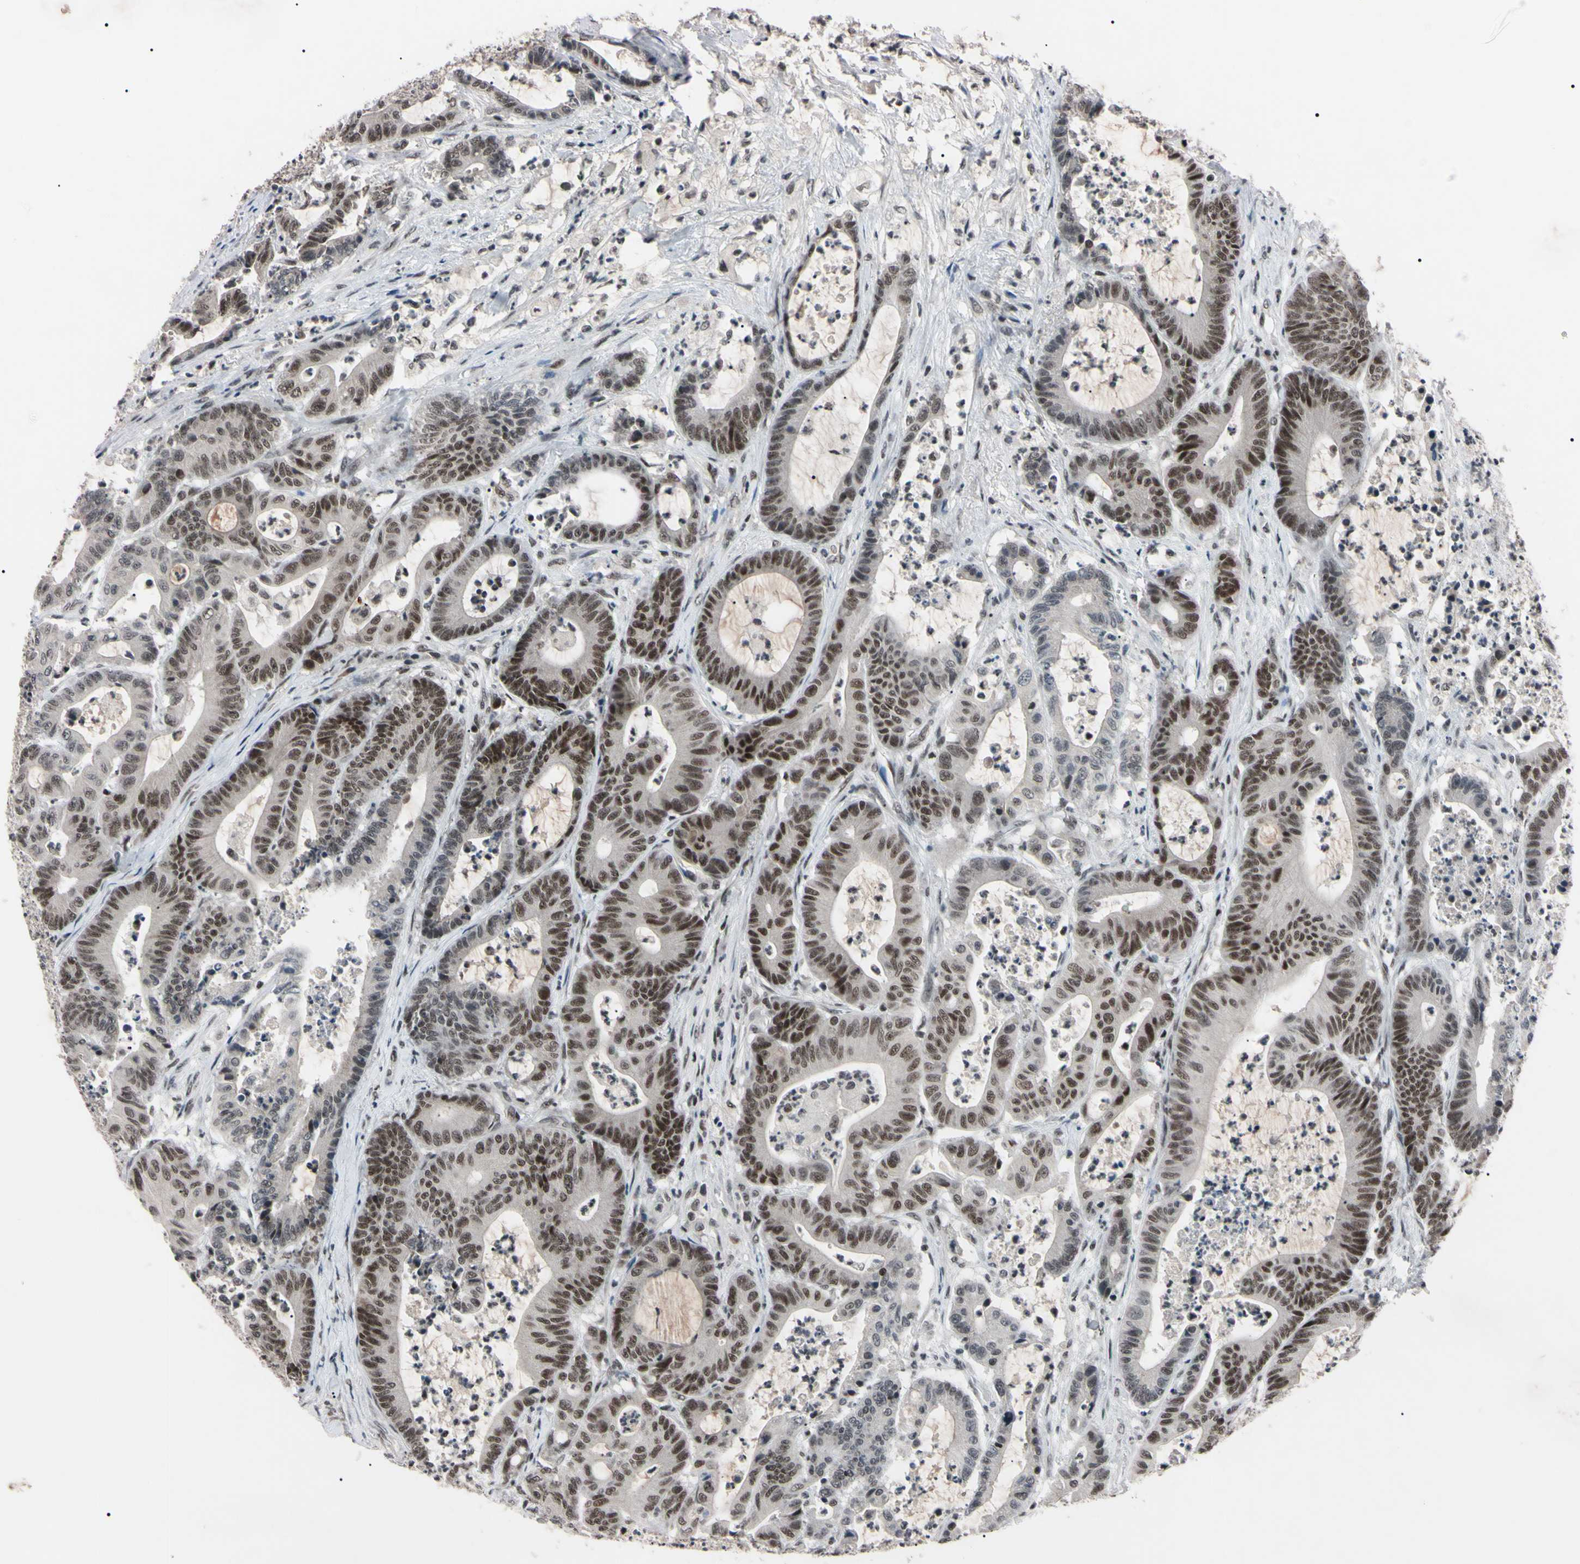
{"staining": {"intensity": "moderate", "quantity": ">75%", "location": "nuclear"}, "tissue": "colorectal cancer", "cell_type": "Tumor cells", "image_type": "cancer", "snomed": [{"axis": "morphology", "description": "Adenocarcinoma, NOS"}, {"axis": "topography", "description": "Colon"}], "caption": "This histopathology image shows IHC staining of colorectal cancer (adenocarcinoma), with medium moderate nuclear positivity in approximately >75% of tumor cells.", "gene": "YY1", "patient": {"sex": "female", "age": 84}}